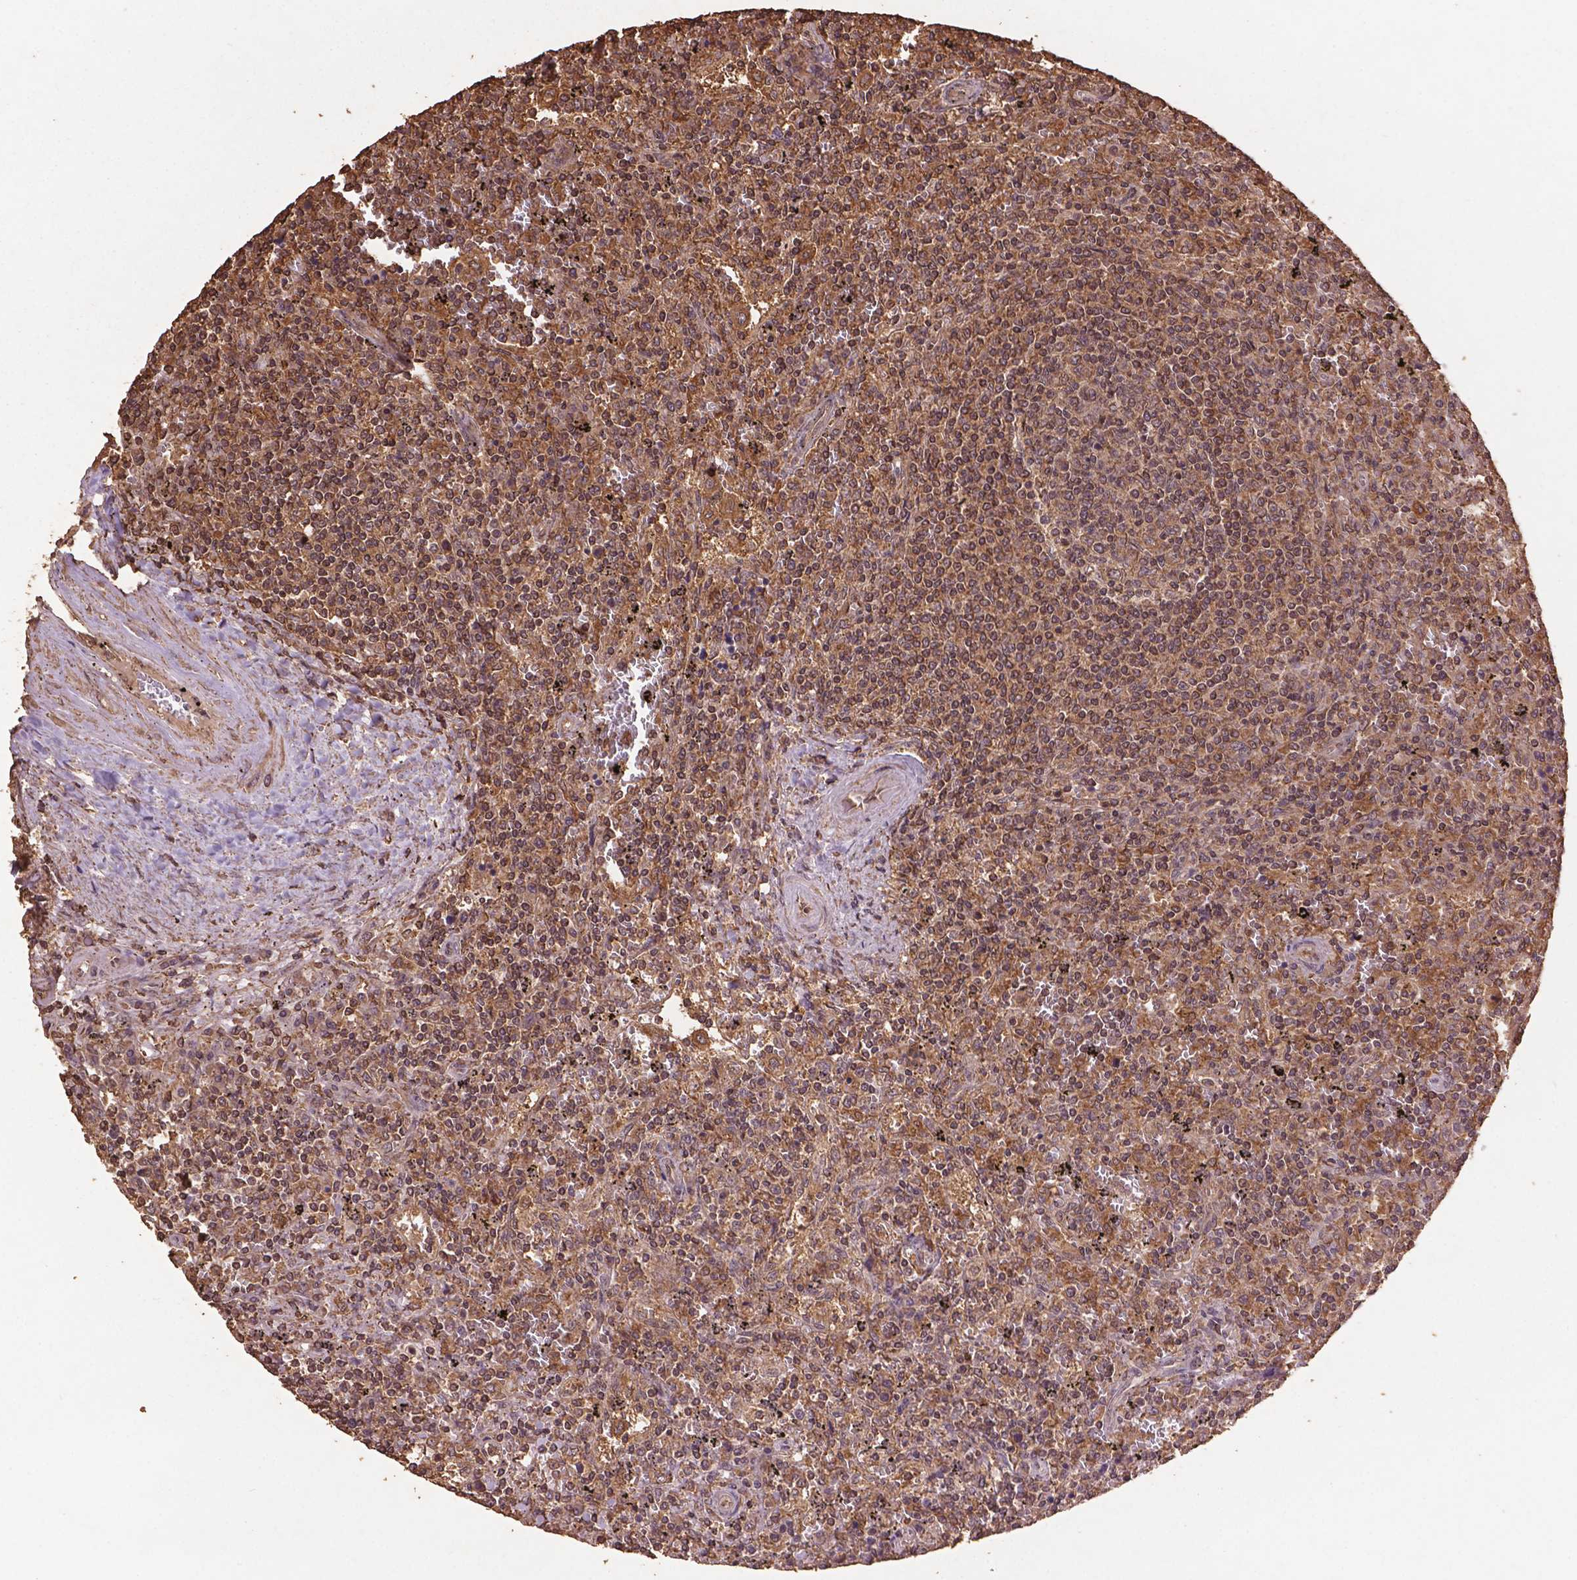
{"staining": {"intensity": "weak", "quantity": ">75%", "location": "cytoplasmic/membranous"}, "tissue": "lymphoma", "cell_type": "Tumor cells", "image_type": "cancer", "snomed": [{"axis": "morphology", "description": "Malignant lymphoma, non-Hodgkin's type, Low grade"}, {"axis": "topography", "description": "Spleen"}], "caption": "High-magnification brightfield microscopy of malignant lymphoma, non-Hodgkin's type (low-grade) stained with DAB (3,3'-diaminobenzidine) (brown) and counterstained with hematoxylin (blue). tumor cells exhibit weak cytoplasmic/membranous positivity is present in about>75% of cells. The staining is performed using DAB (3,3'-diaminobenzidine) brown chromogen to label protein expression. The nuclei are counter-stained blue using hematoxylin.", "gene": "BABAM1", "patient": {"sex": "male", "age": 62}}